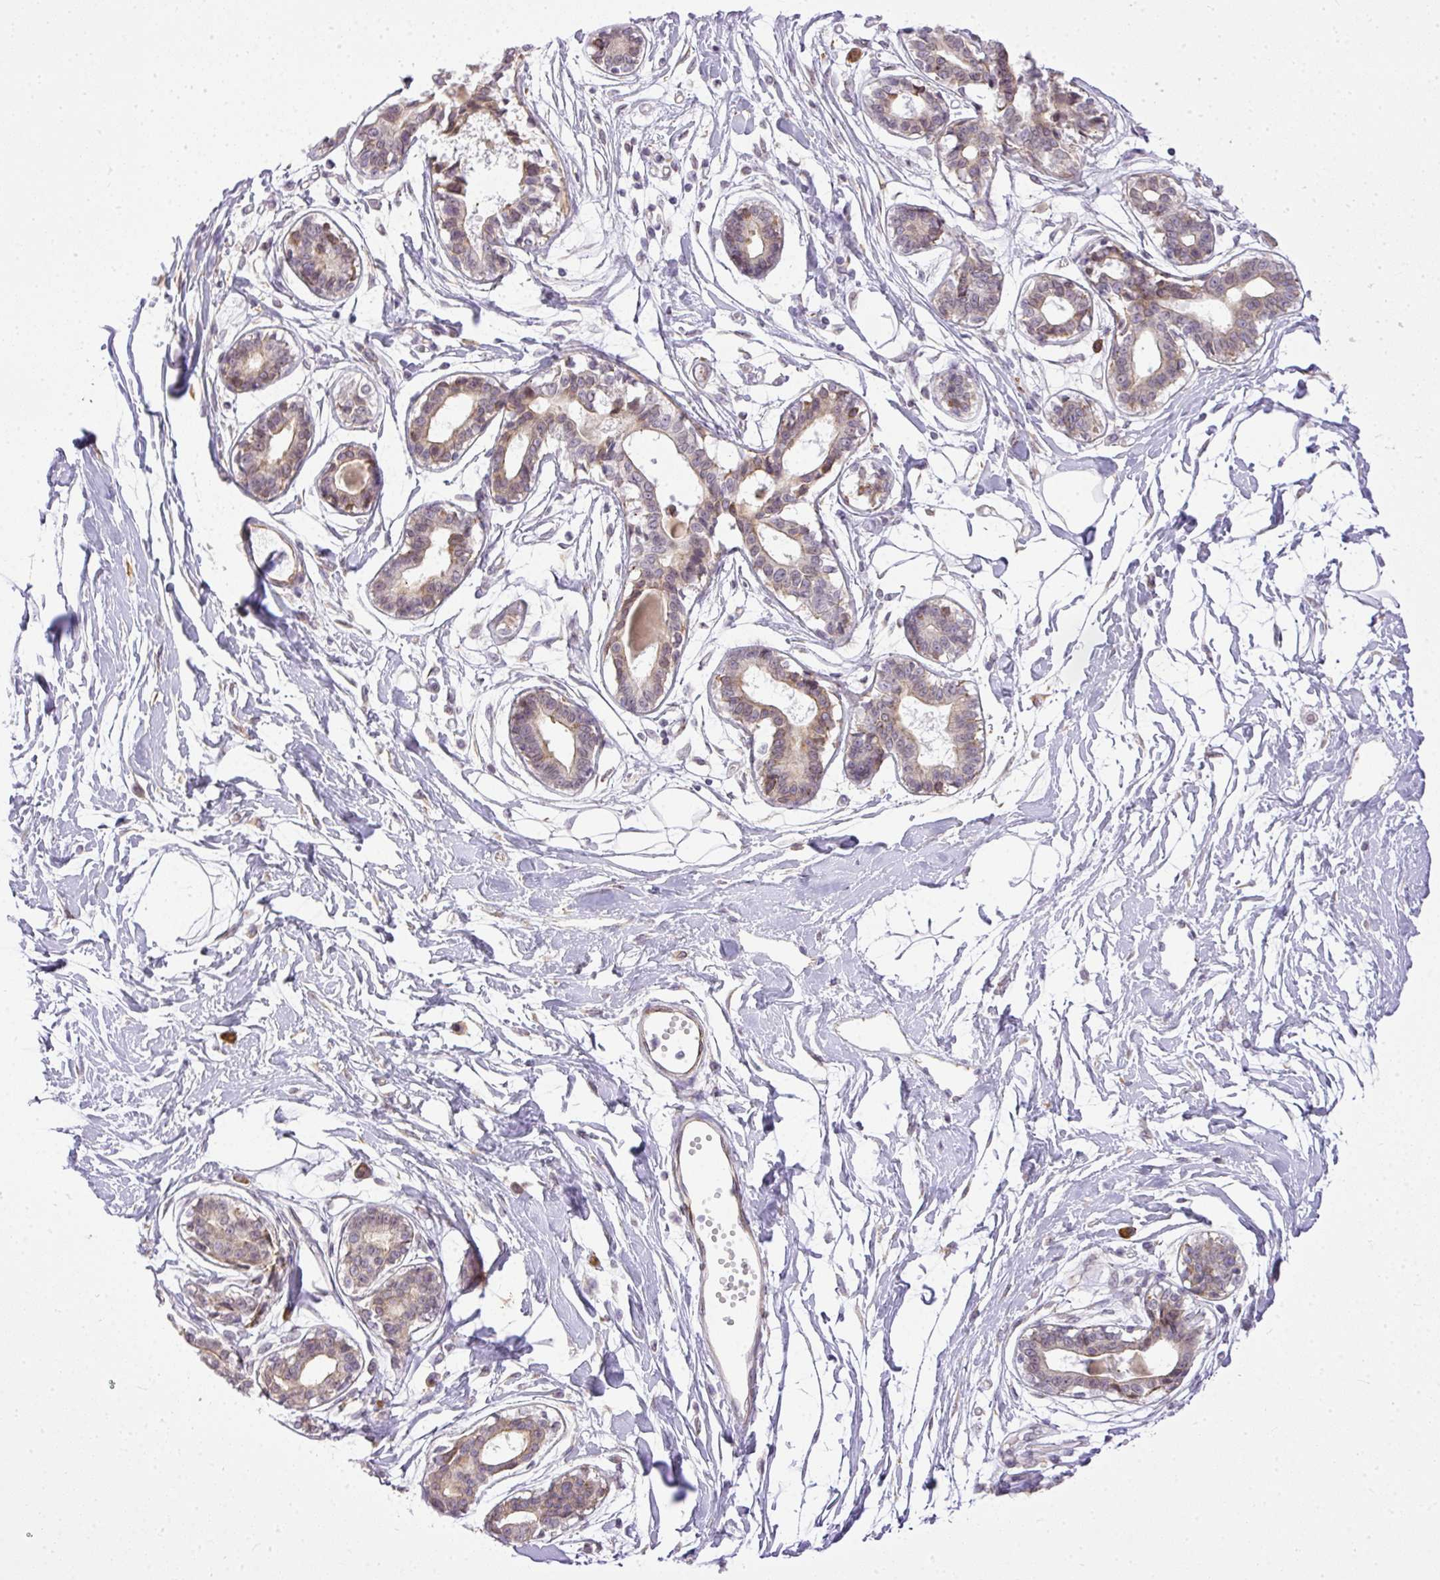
{"staining": {"intensity": "negative", "quantity": "none", "location": "none"}, "tissue": "breast", "cell_type": "Adipocytes", "image_type": "normal", "snomed": [{"axis": "morphology", "description": "Normal tissue, NOS"}, {"axis": "topography", "description": "Breast"}], "caption": "This is an immunohistochemistry histopathology image of benign breast. There is no positivity in adipocytes.", "gene": "COX18", "patient": {"sex": "female", "age": 45}}